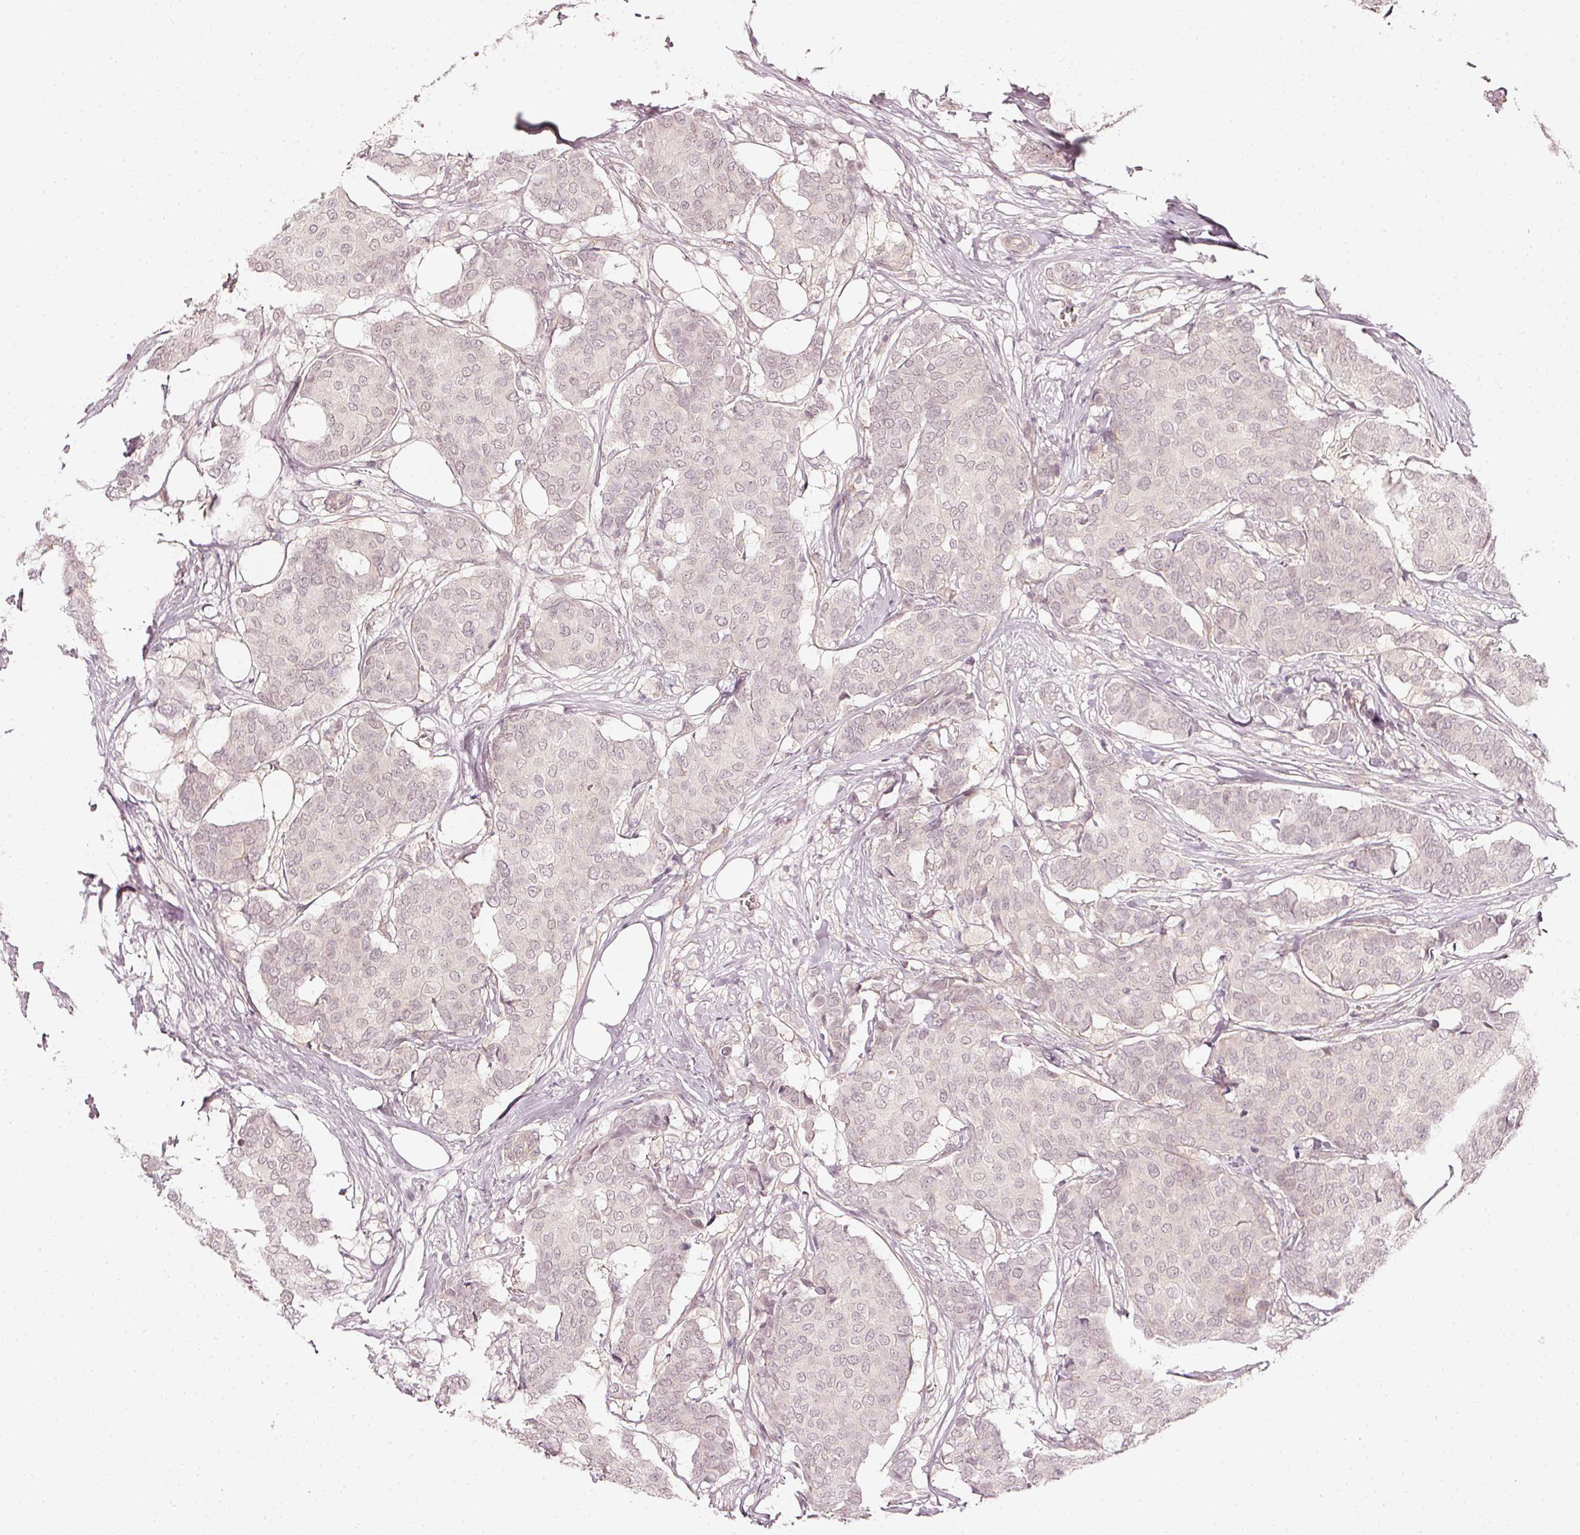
{"staining": {"intensity": "negative", "quantity": "none", "location": "none"}, "tissue": "breast cancer", "cell_type": "Tumor cells", "image_type": "cancer", "snomed": [{"axis": "morphology", "description": "Duct carcinoma"}, {"axis": "topography", "description": "Breast"}], "caption": "Invasive ductal carcinoma (breast) was stained to show a protein in brown. There is no significant expression in tumor cells.", "gene": "DRD2", "patient": {"sex": "female", "age": 75}}